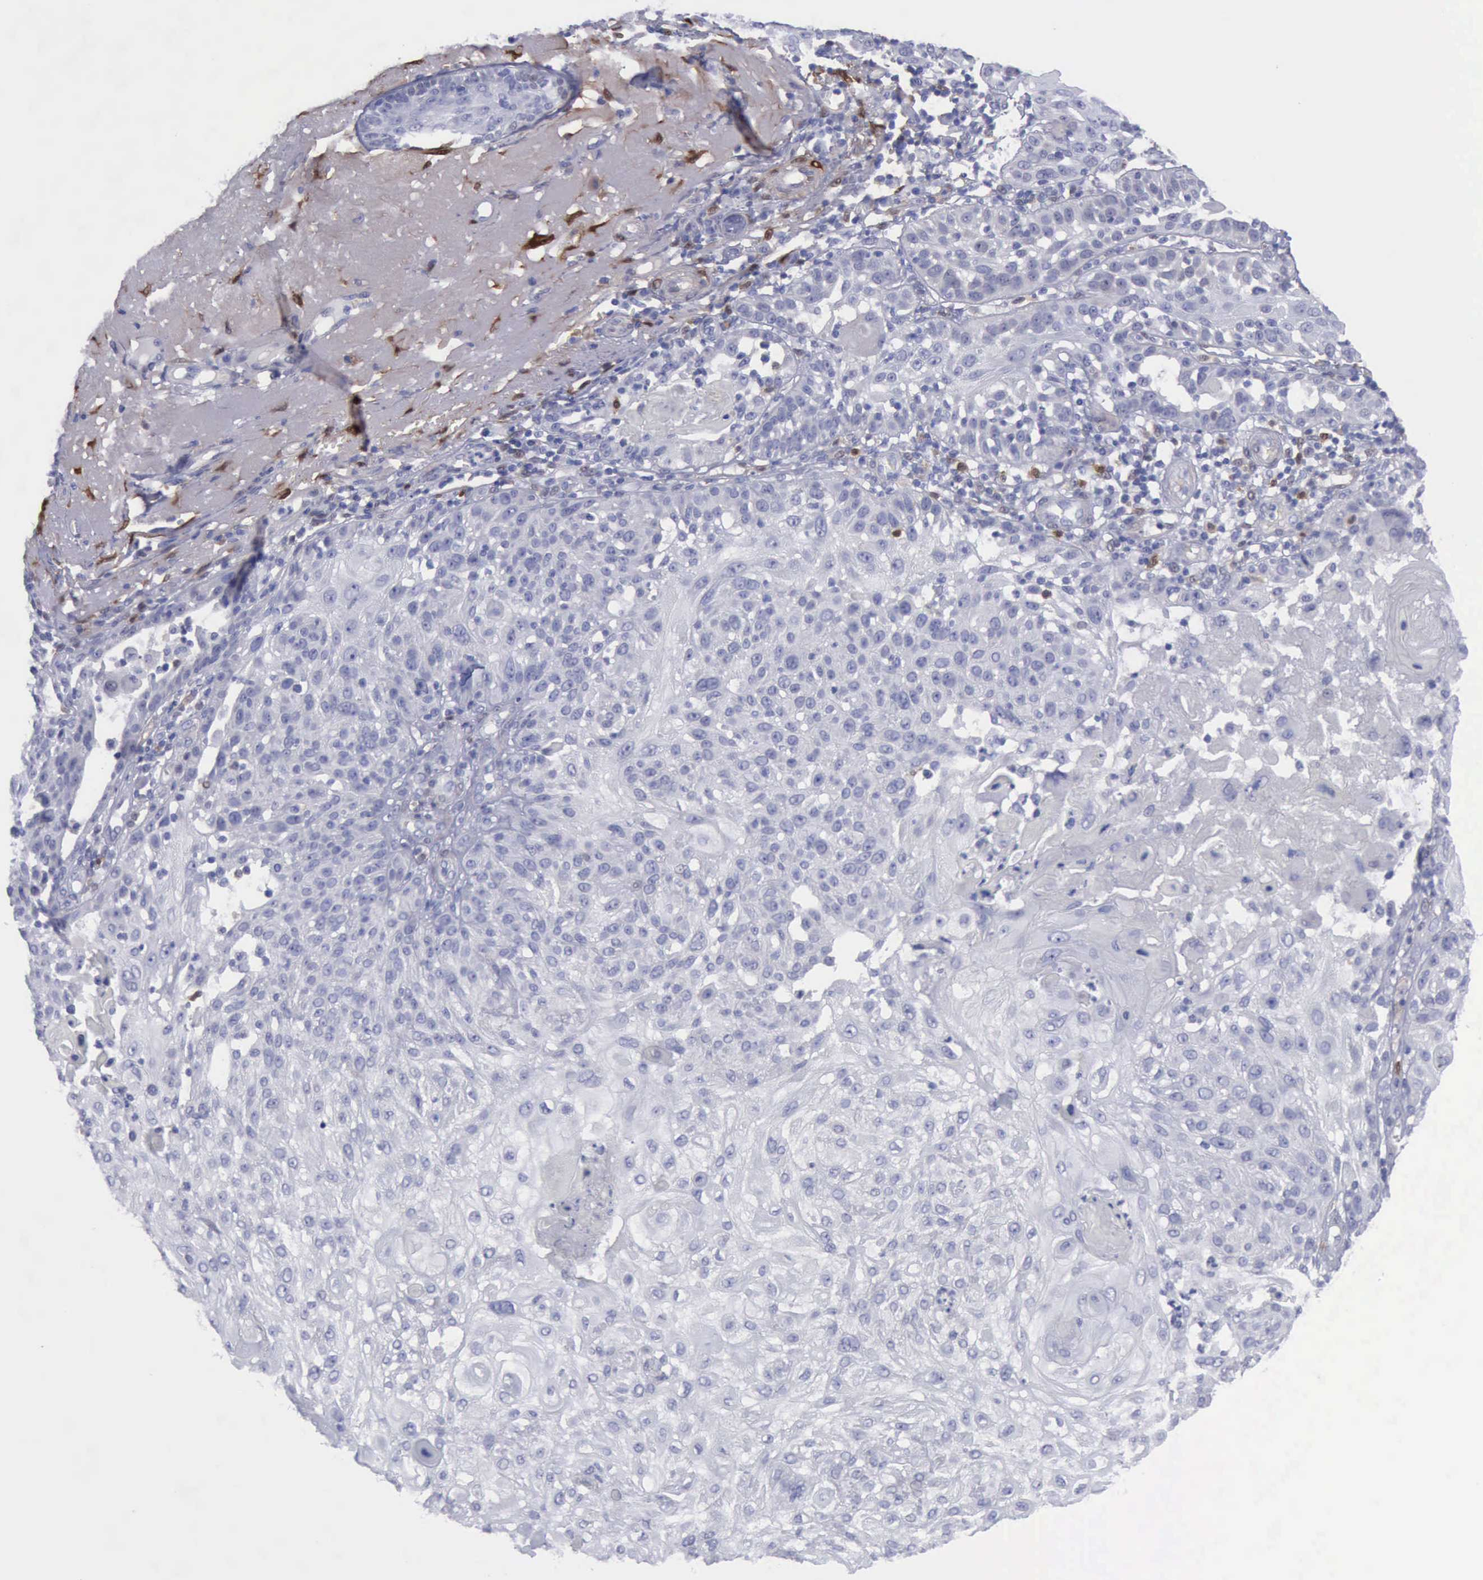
{"staining": {"intensity": "negative", "quantity": "none", "location": "none"}, "tissue": "skin cancer", "cell_type": "Tumor cells", "image_type": "cancer", "snomed": [{"axis": "morphology", "description": "Squamous cell carcinoma, NOS"}, {"axis": "topography", "description": "Skin"}], "caption": "Immunohistochemical staining of human skin cancer shows no significant staining in tumor cells.", "gene": "FHL1", "patient": {"sex": "female", "age": 89}}